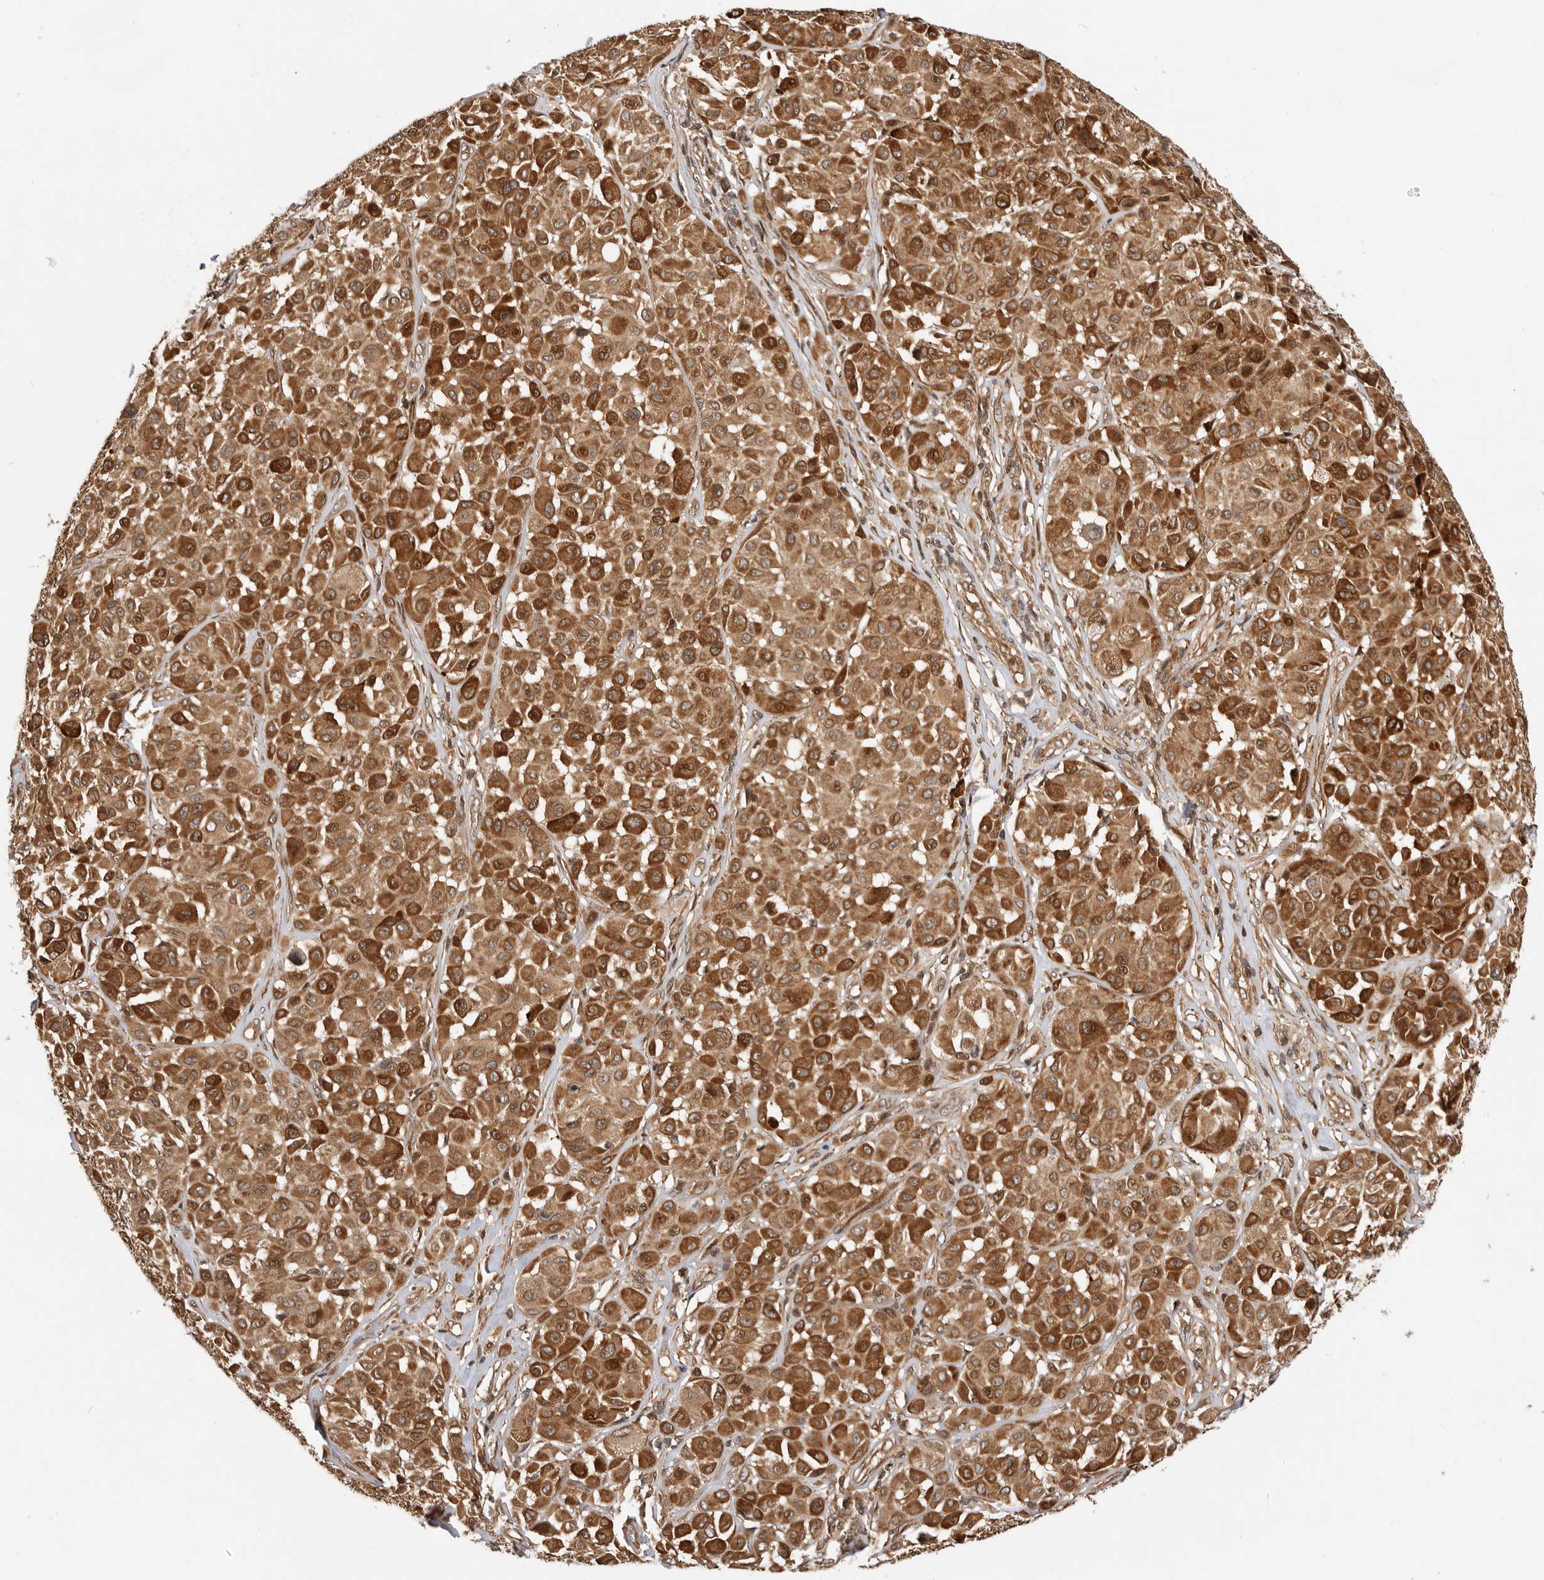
{"staining": {"intensity": "moderate", "quantity": ">75%", "location": "cytoplasmic/membranous"}, "tissue": "melanoma", "cell_type": "Tumor cells", "image_type": "cancer", "snomed": [{"axis": "morphology", "description": "Malignant melanoma, Metastatic site"}, {"axis": "topography", "description": "Soft tissue"}], "caption": "Malignant melanoma (metastatic site) stained with immunohistochemistry shows moderate cytoplasmic/membranous positivity in approximately >75% of tumor cells. The staining is performed using DAB brown chromogen to label protein expression. The nuclei are counter-stained blue using hematoxylin.", "gene": "ADPRS", "patient": {"sex": "male", "age": 41}}